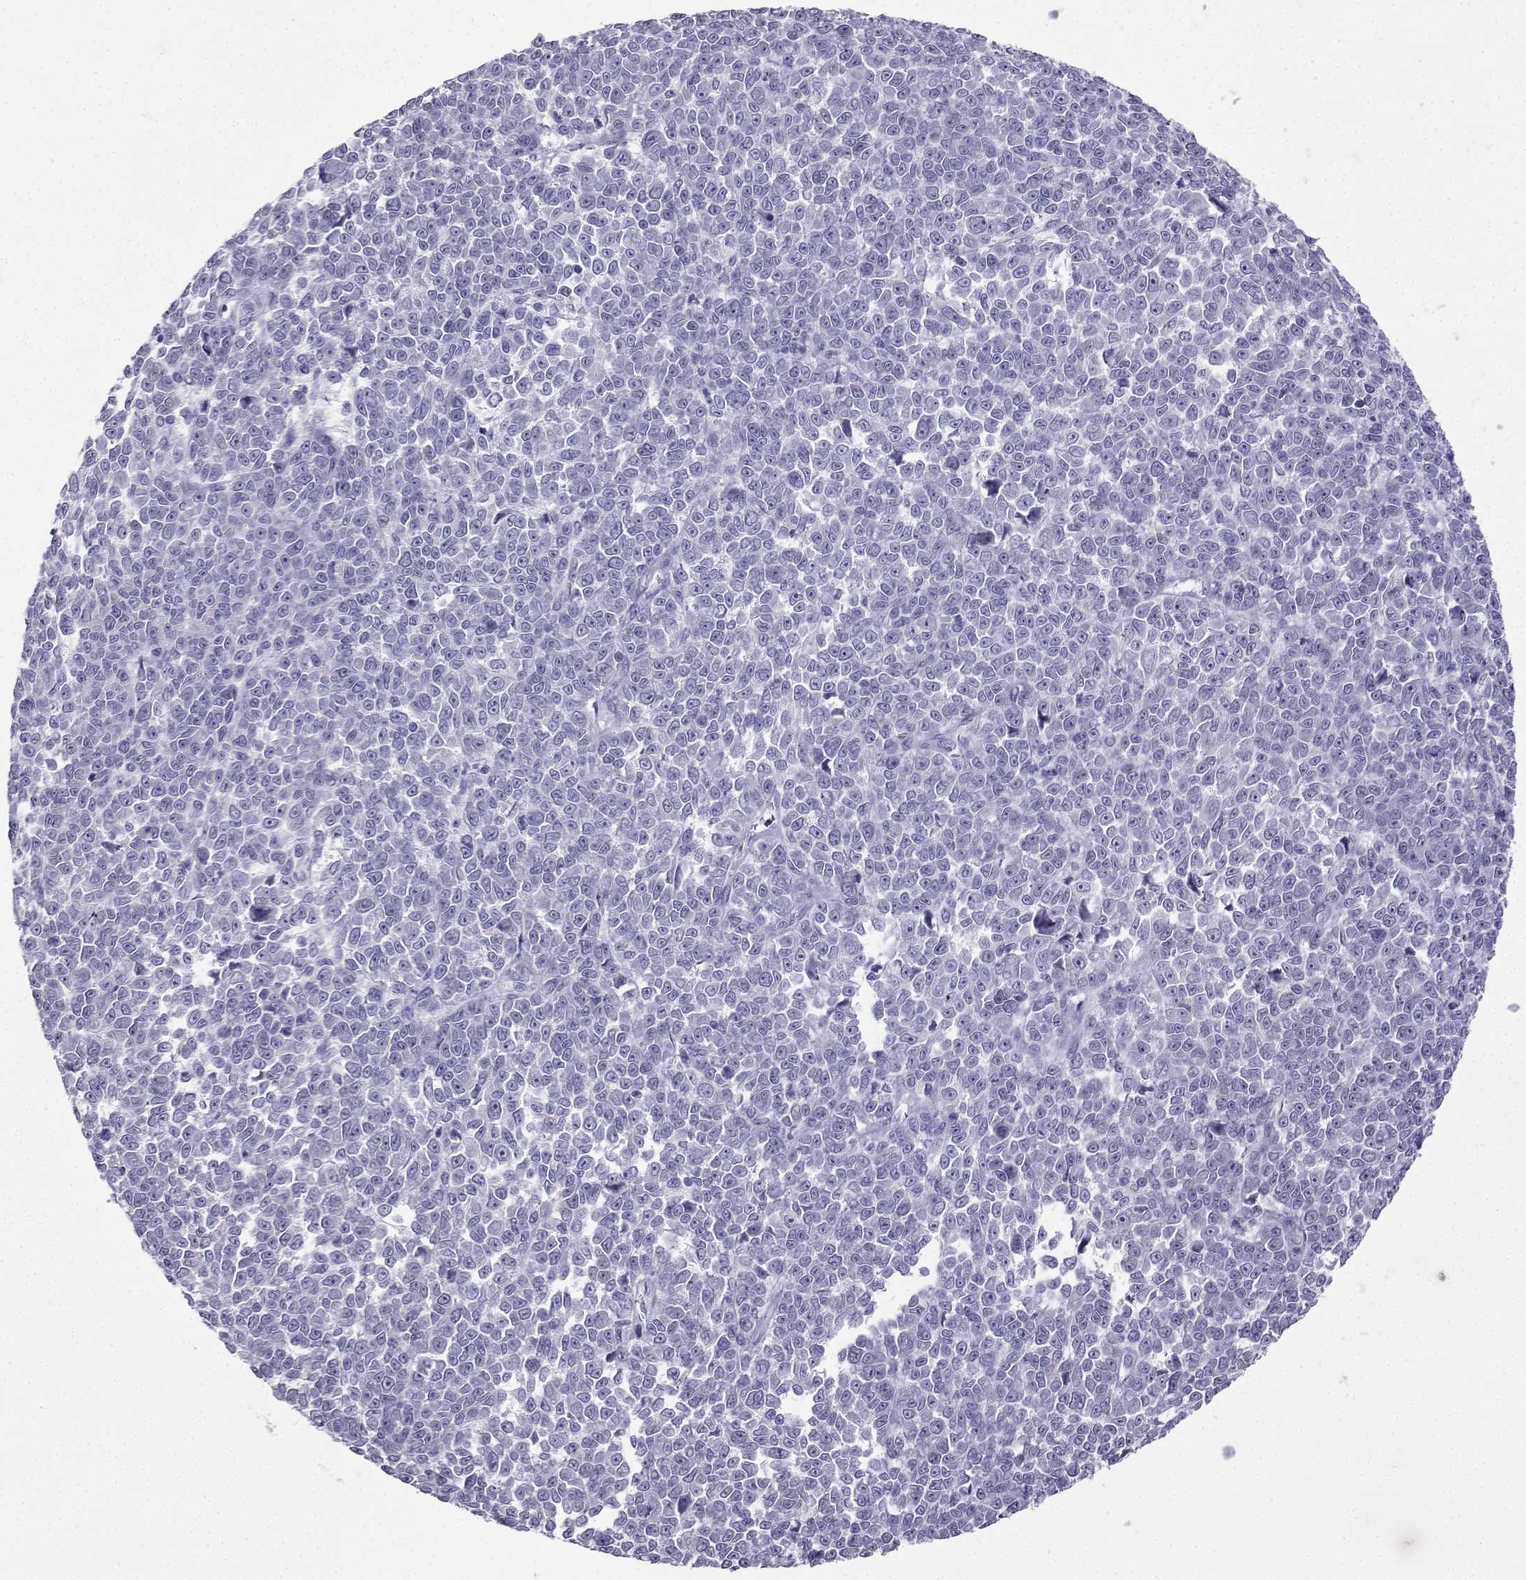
{"staining": {"intensity": "negative", "quantity": "none", "location": "none"}, "tissue": "melanoma", "cell_type": "Tumor cells", "image_type": "cancer", "snomed": [{"axis": "morphology", "description": "Malignant melanoma, NOS"}, {"axis": "topography", "description": "Skin"}], "caption": "Tumor cells show no significant positivity in malignant melanoma.", "gene": "KIF17", "patient": {"sex": "female", "age": 95}}